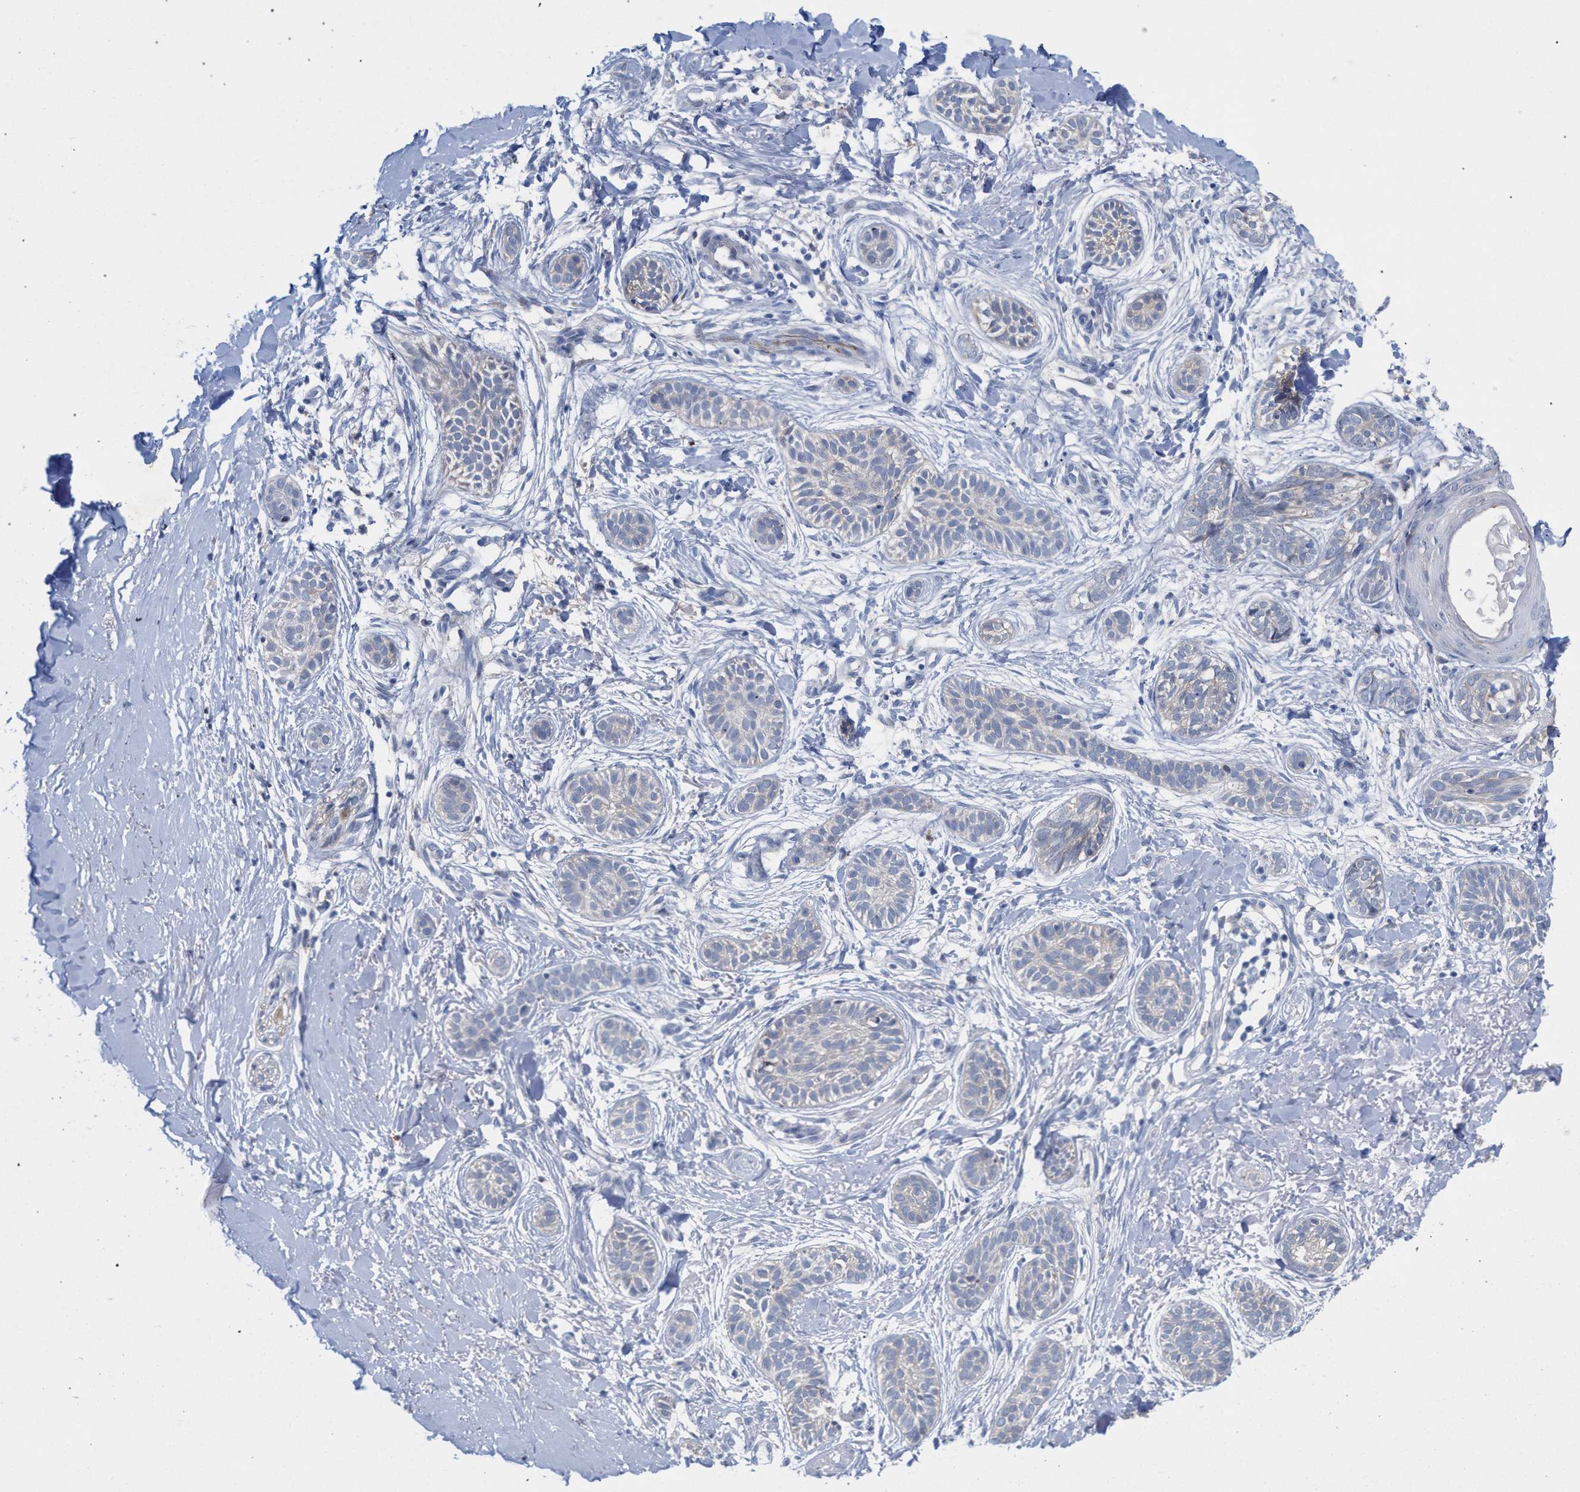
{"staining": {"intensity": "negative", "quantity": "none", "location": "none"}, "tissue": "skin cancer", "cell_type": "Tumor cells", "image_type": "cancer", "snomed": [{"axis": "morphology", "description": "Normal tissue, NOS"}, {"axis": "morphology", "description": "Basal cell carcinoma"}, {"axis": "topography", "description": "Skin"}], "caption": "The micrograph reveals no significant positivity in tumor cells of skin cancer (basal cell carcinoma).", "gene": "FHOD3", "patient": {"sex": "male", "age": 63}}